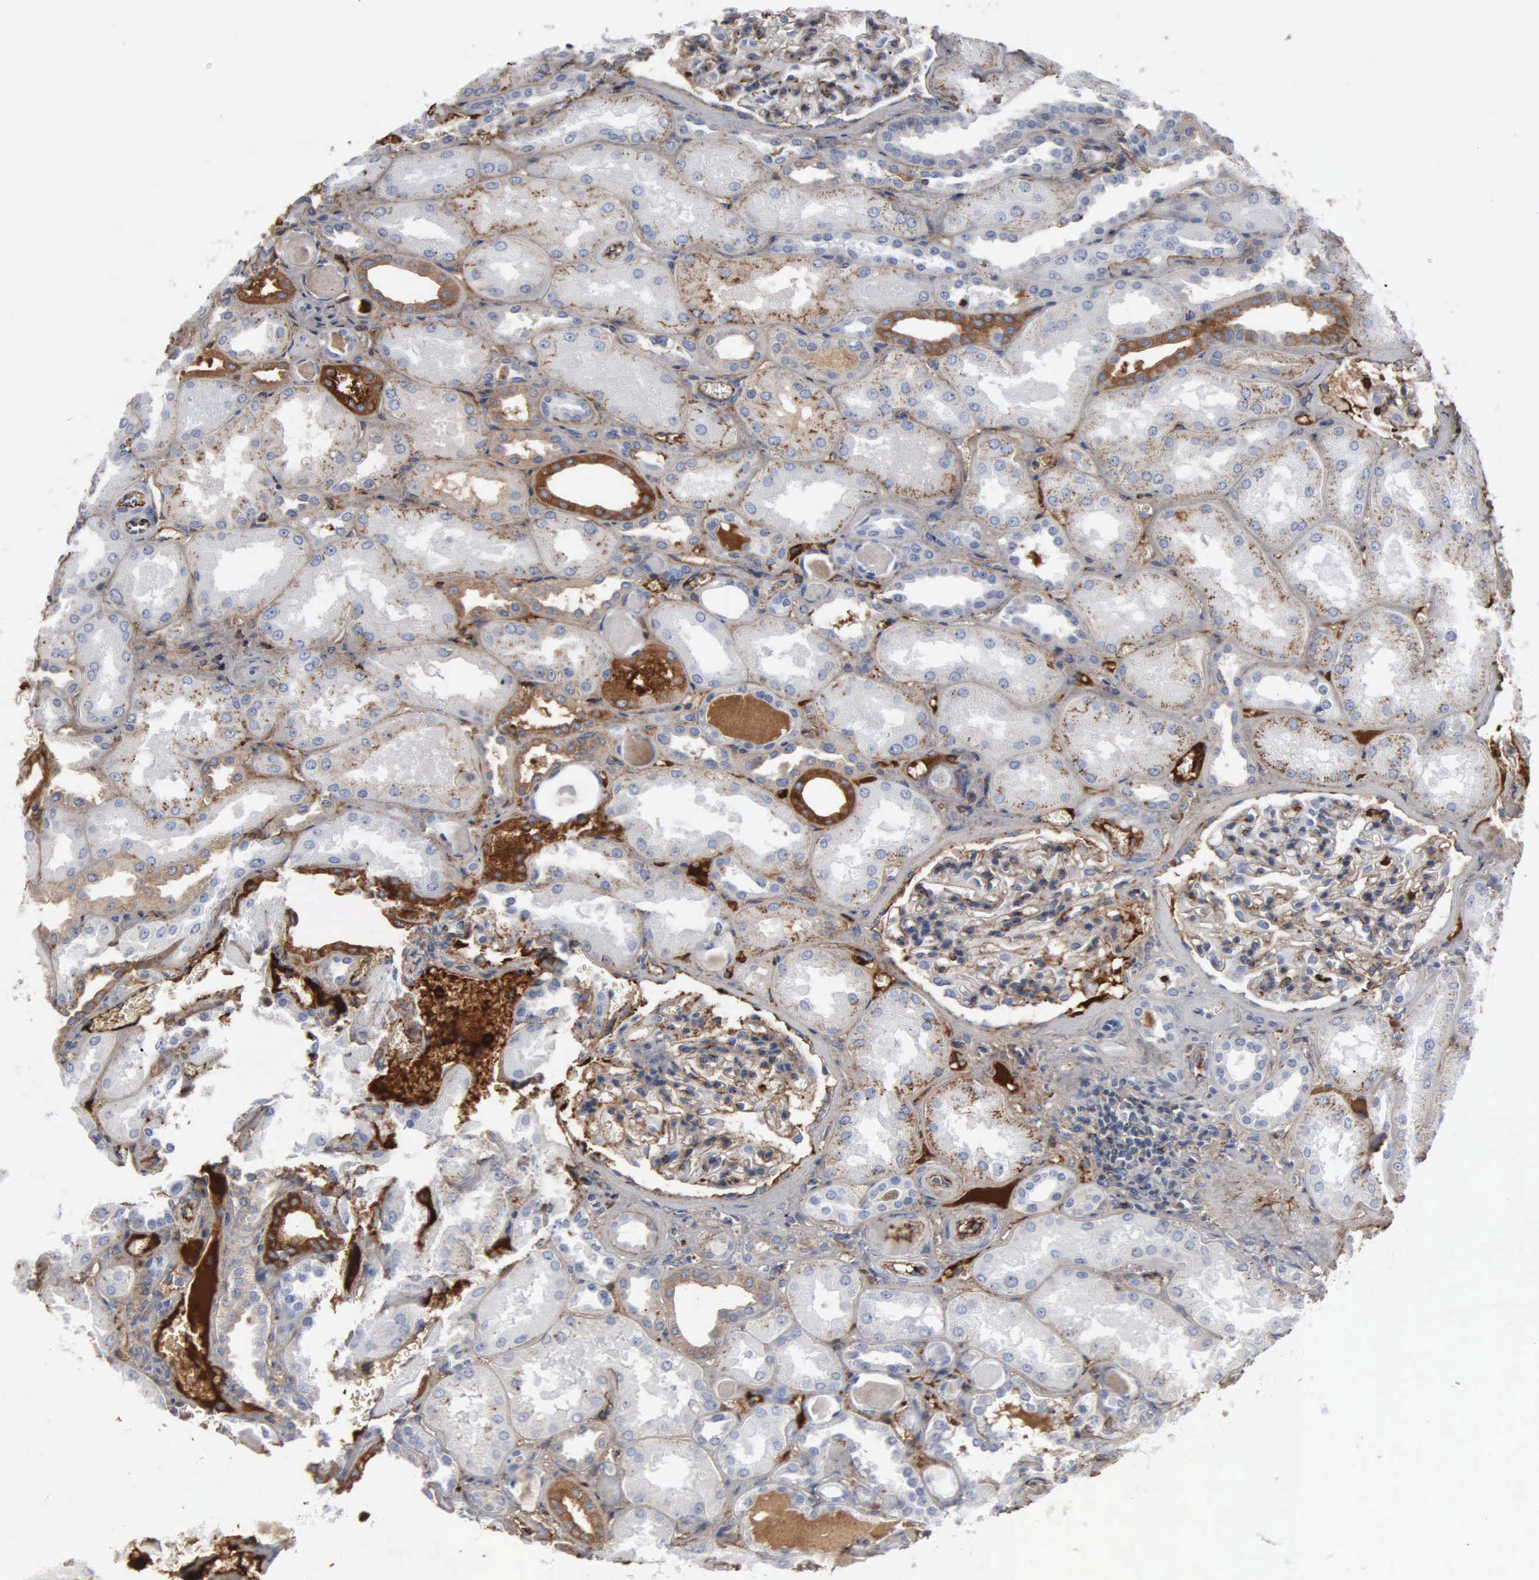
{"staining": {"intensity": "weak", "quantity": ">75%", "location": "cytoplasmic/membranous"}, "tissue": "kidney", "cell_type": "Cells in glomeruli", "image_type": "normal", "snomed": [{"axis": "morphology", "description": "Normal tissue, NOS"}, {"axis": "topography", "description": "Kidney"}], "caption": "The histopathology image reveals immunohistochemical staining of benign kidney. There is weak cytoplasmic/membranous positivity is present in approximately >75% of cells in glomeruli. (Stains: DAB (3,3'-diaminobenzidine) in brown, nuclei in blue, Microscopy: brightfield microscopy at high magnification).", "gene": "FN1", "patient": {"sex": "male", "age": 61}}